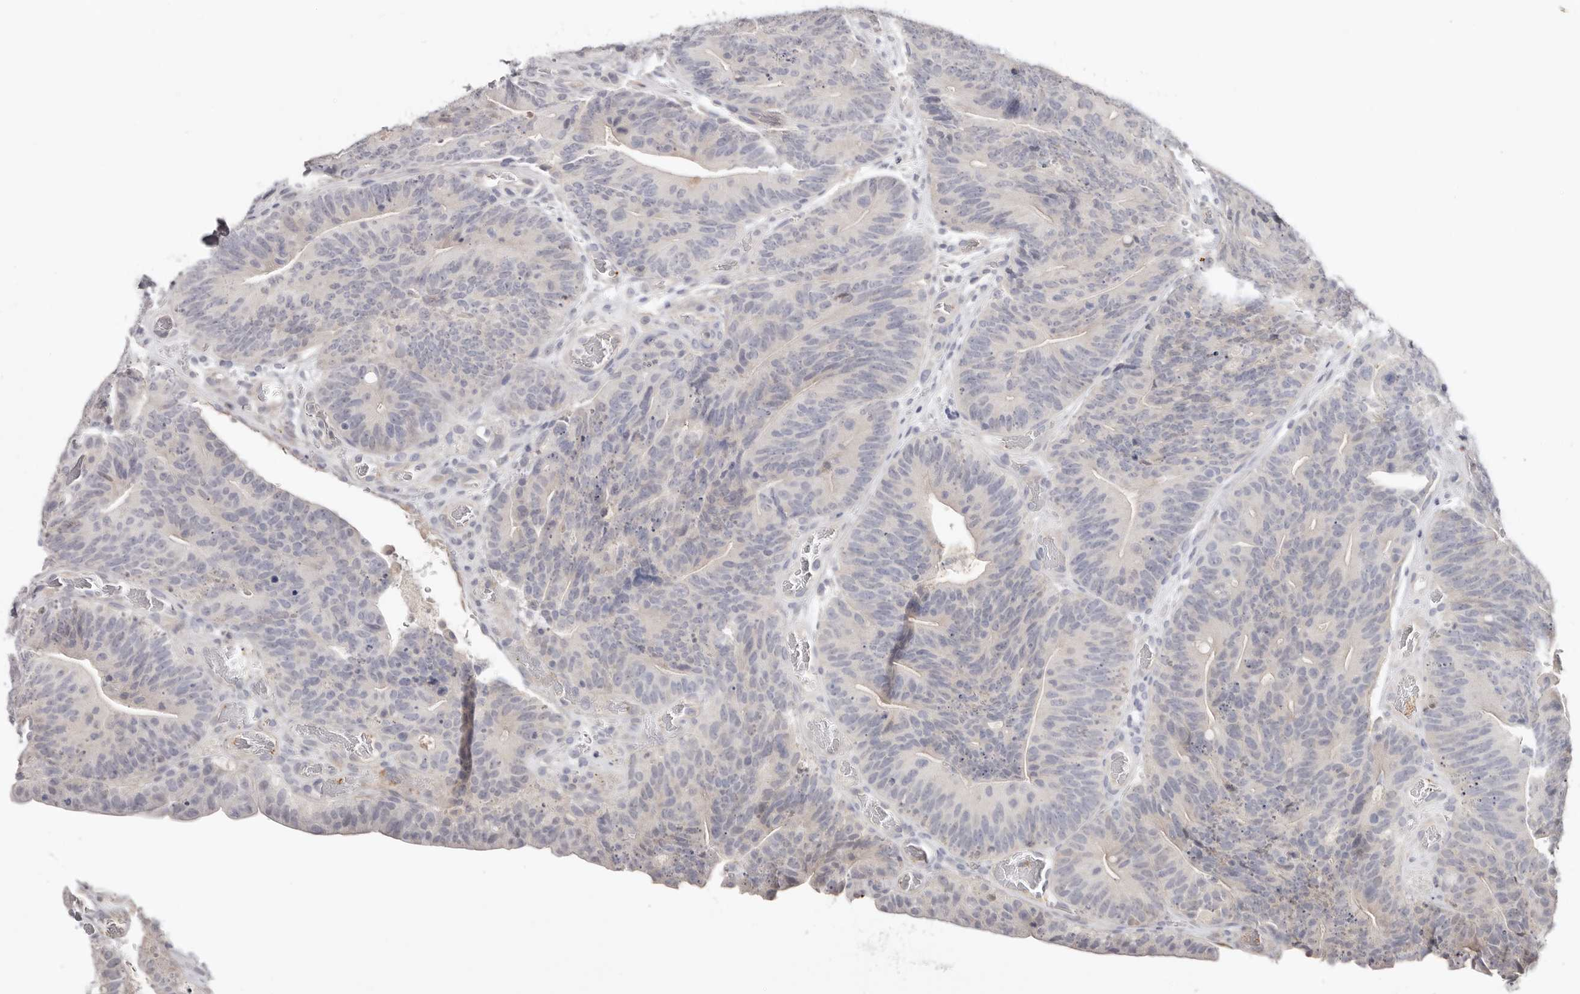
{"staining": {"intensity": "negative", "quantity": "none", "location": "none"}, "tissue": "colorectal cancer", "cell_type": "Tumor cells", "image_type": "cancer", "snomed": [{"axis": "morphology", "description": "Normal tissue, NOS"}, {"axis": "topography", "description": "Colon"}], "caption": "DAB immunohistochemical staining of colorectal cancer reveals no significant staining in tumor cells. (DAB (3,3'-diaminobenzidine) immunohistochemistry with hematoxylin counter stain).", "gene": "PKDCC", "patient": {"sex": "female", "age": 82}}